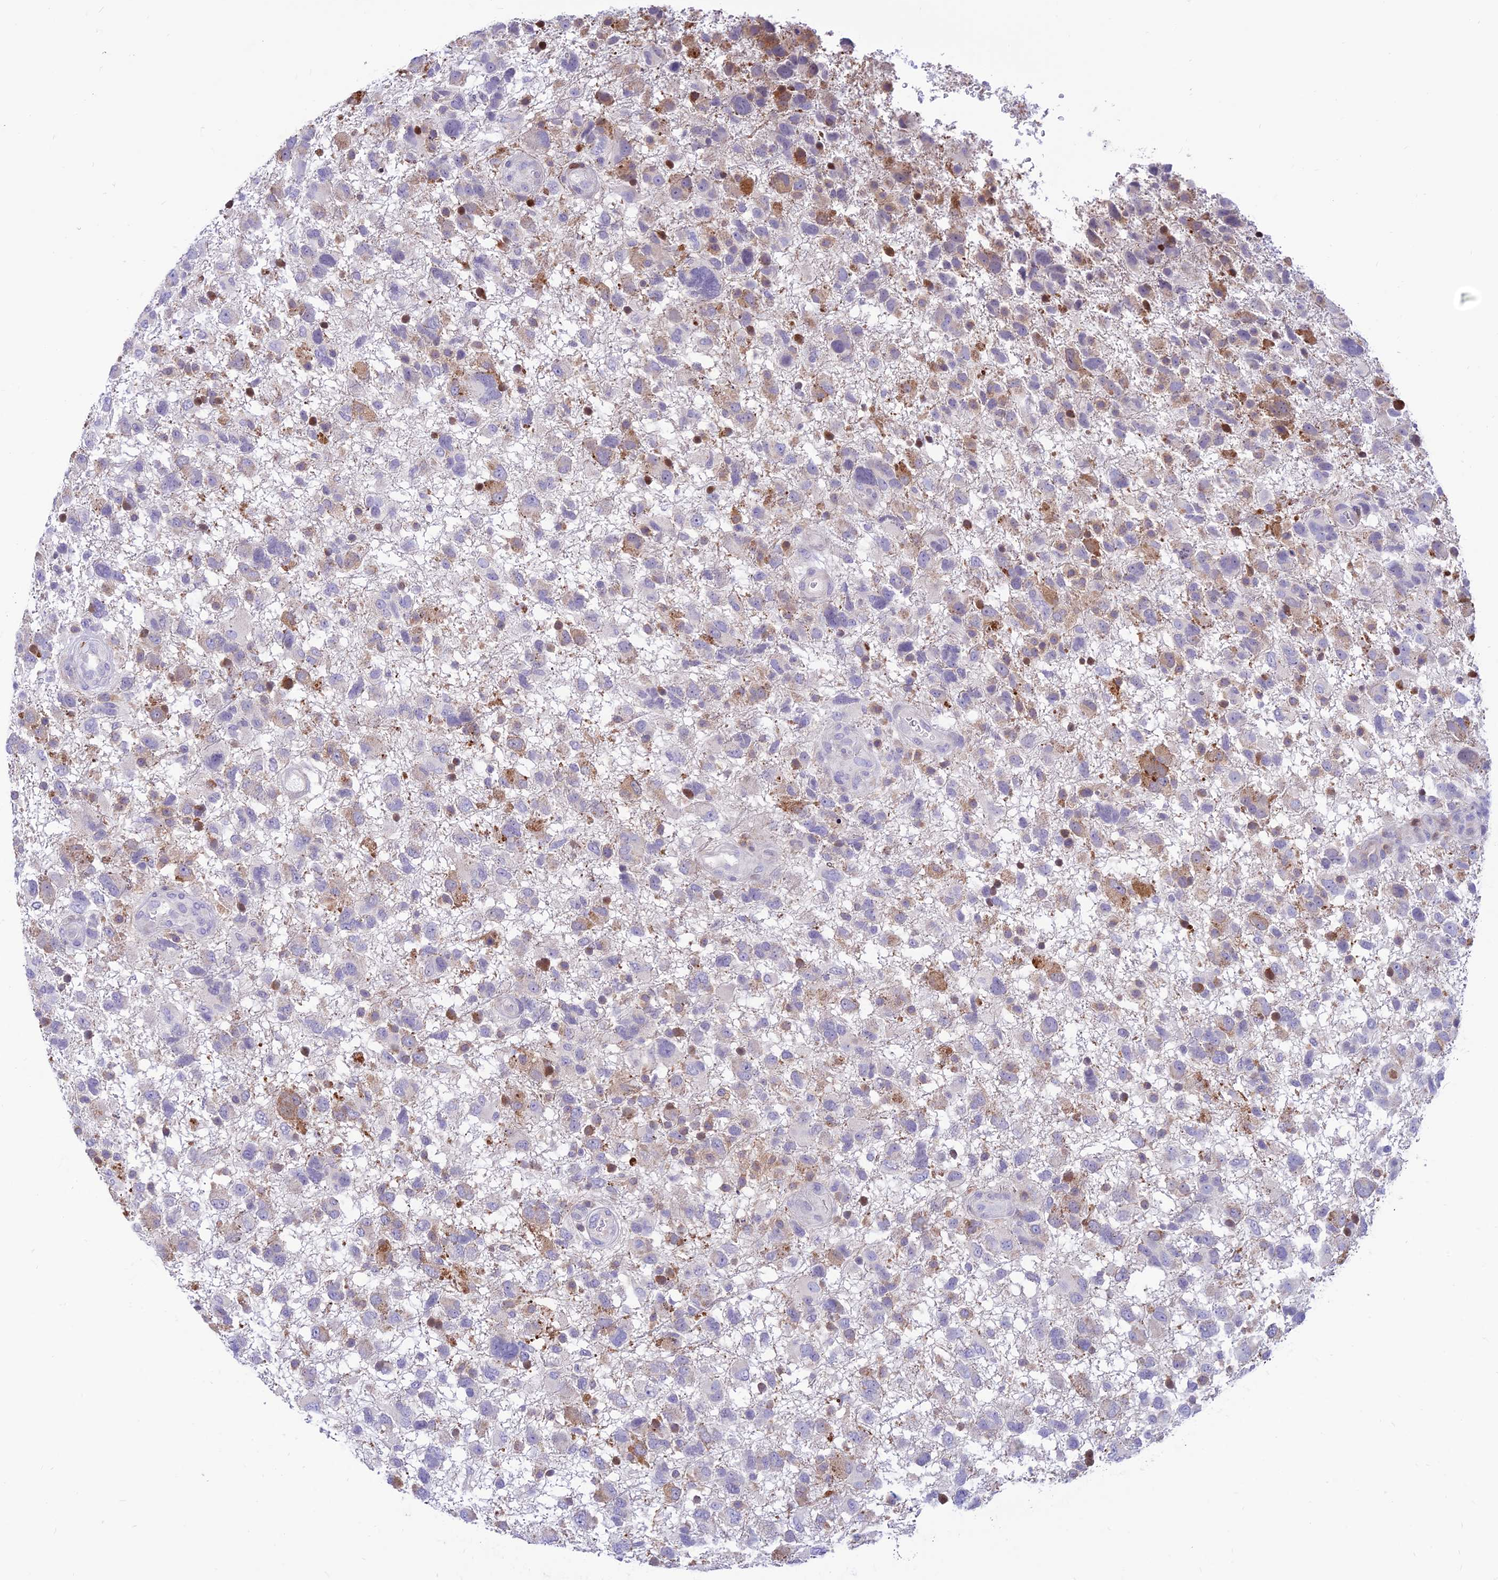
{"staining": {"intensity": "moderate", "quantity": "<25%", "location": "cytoplasmic/membranous"}, "tissue": "glioma", "cell_type": "Tumor cells", "image_type": "cancer", "snomed": [{"axis": "morphology", "description": "Glioma, malignant, High grade"}, {"axis": "topography", "description": "Brain"}], "caption": "Immunohistochemical staining of human glioma exhibits low levels of moderate cytoplasmic/membranous protein staining in approximately <25% of tumor cells.", "gene": "FAM186B", "patient": {"sex": "male", "age": 61}}